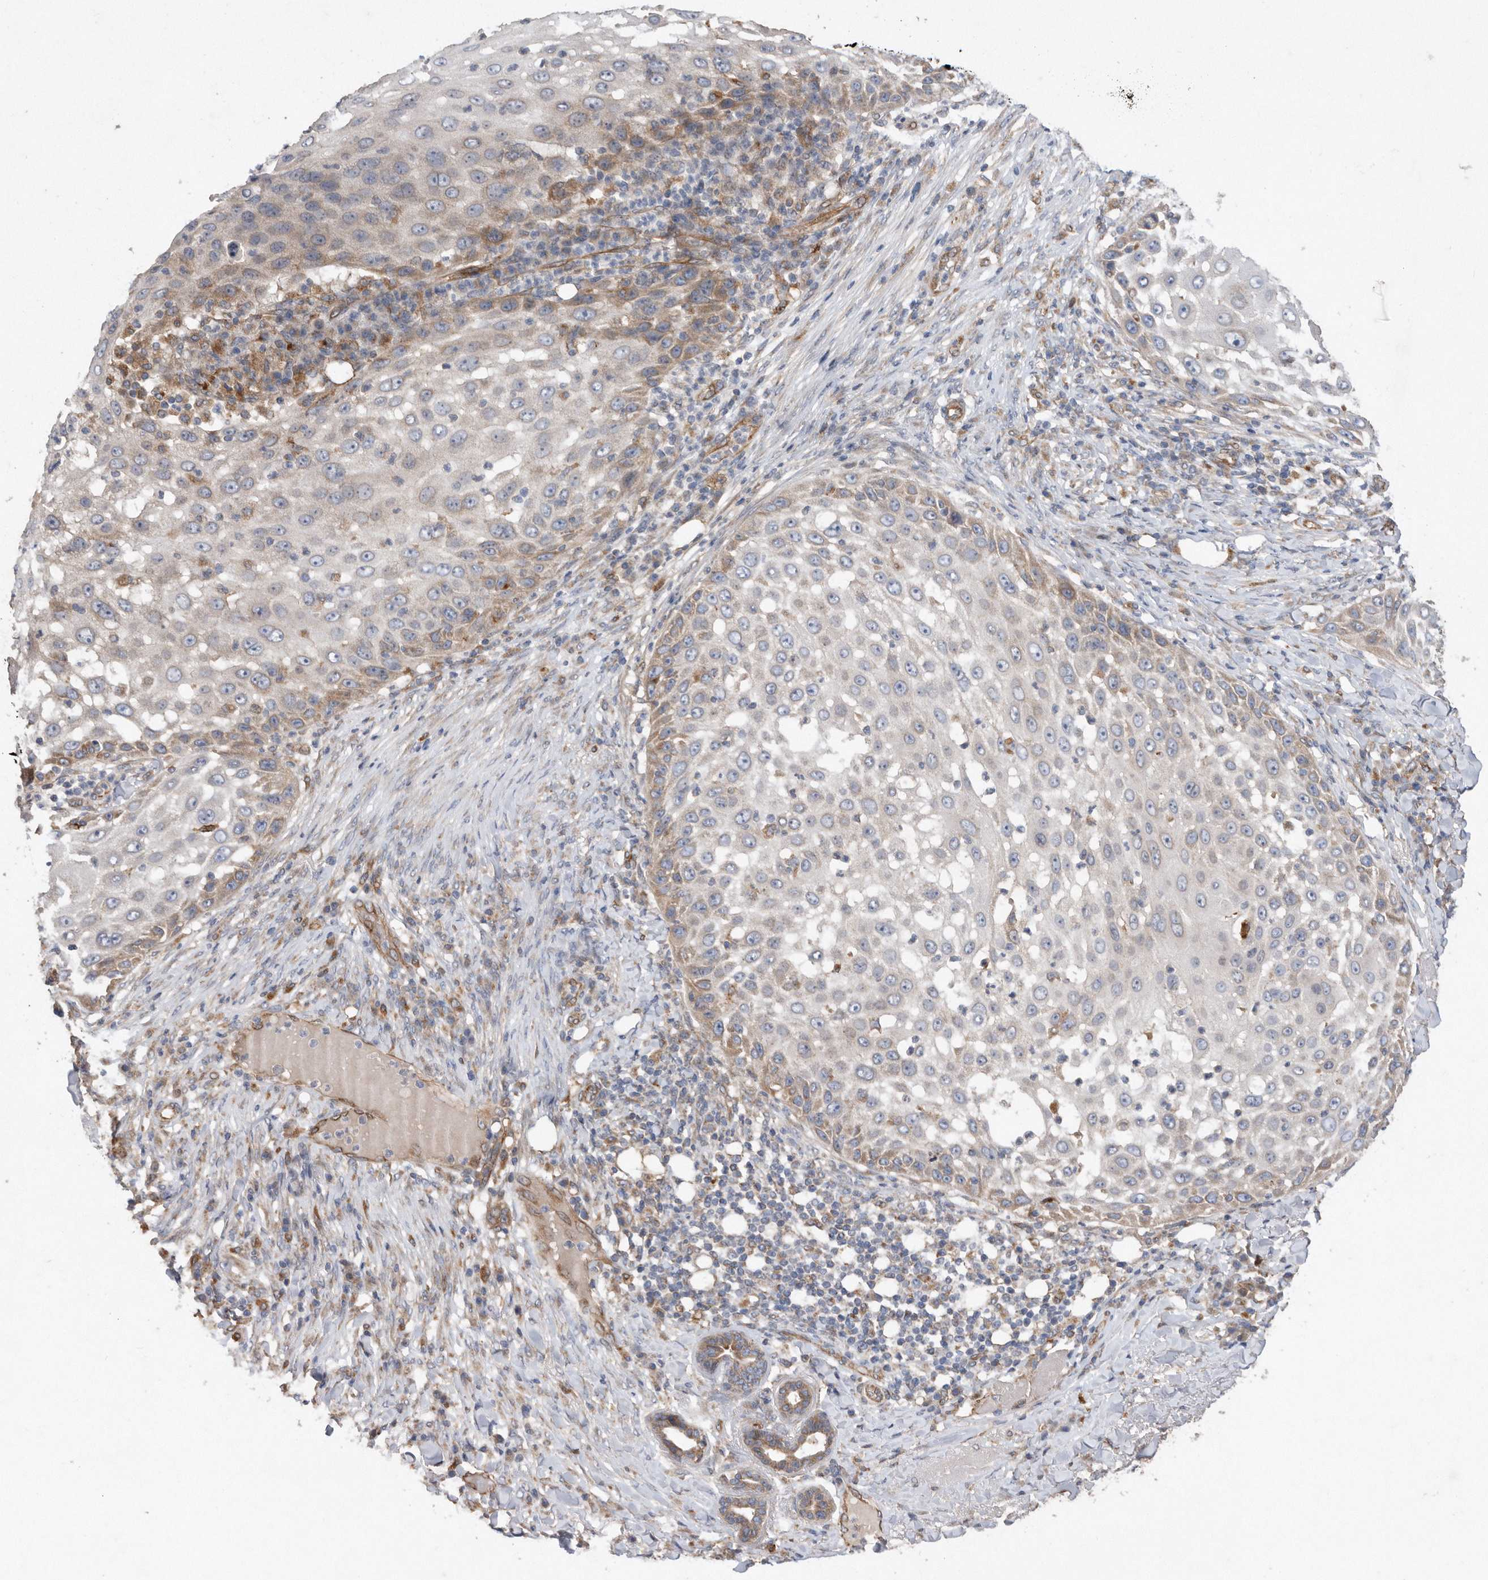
{"staining": {"intensity": "moderate", "quantity": "<25%", "location": "cytoplasmic/membranous"}, "tissue": "skin cancer", "cell_type": "Tumor cells", "image_type": "cancer", "snomed": [{"axis": "morphology", "description": "Squamous cell carcinoma, NOS"}, {"axis": "topography", "description": "Skin"}], "caption": "Skin cancer (squamous cell carcinoma) stained with a brown dye demonstrates moderate cytoplasmic/membranous positive staining in about <25% of tumor cells.", "gene": "PON2", "patient": {"sex": "female", "age": 44}}